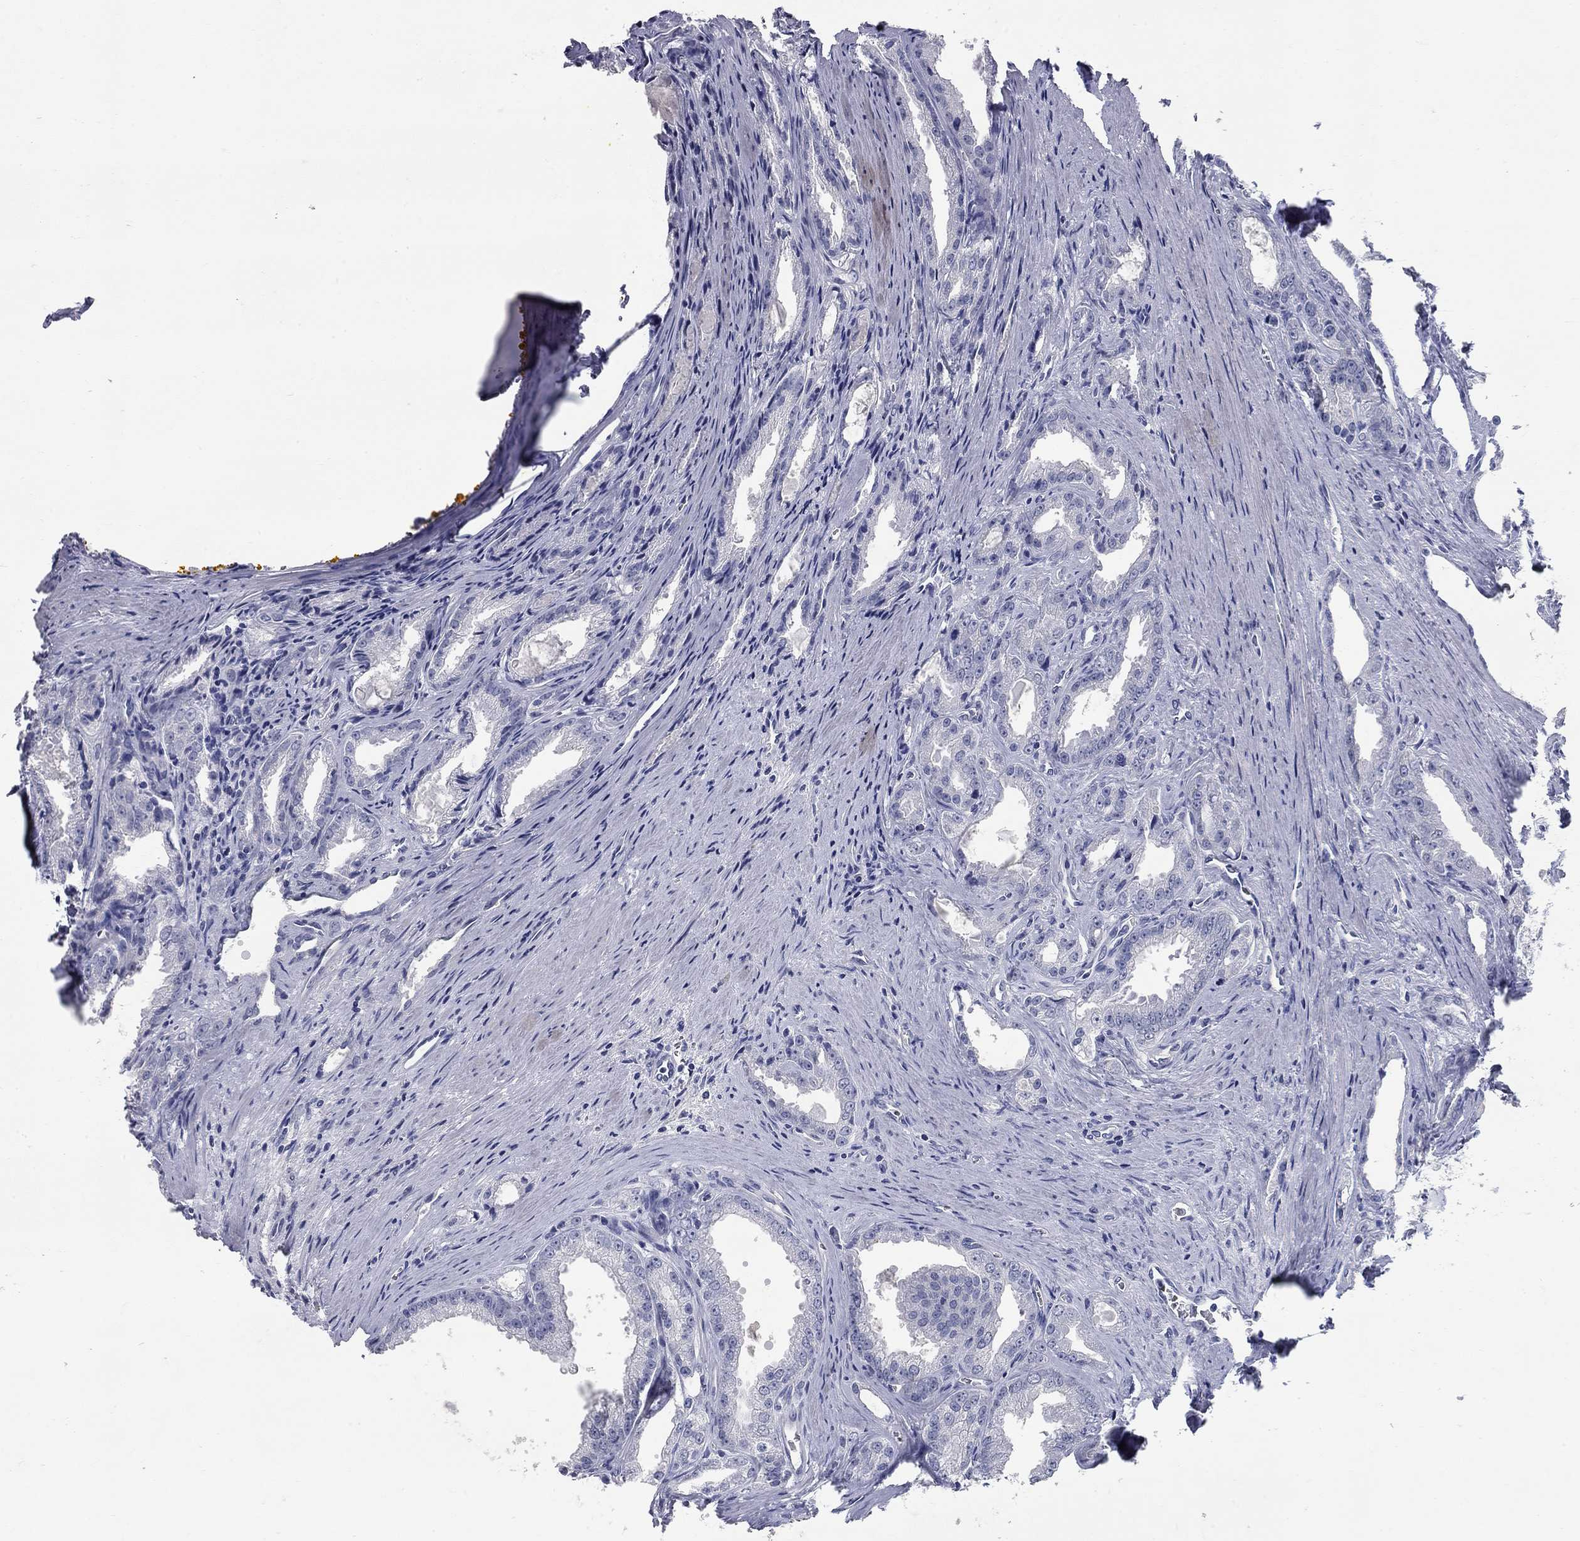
{"staining": {"intensity": "negative", "quantity": "none", "location": "none"}, "tissue": "prostate cancer", "cell_type": "Tumor cells", "image_type": "cancer", "snomed": [{"axis": "morphology", "description": "Adenocarcinoma, NOS"}, {"axis": "morphology", "description": "Adenocarcinoma, High grade"}, {"axis": "topography", "description": "Prostate"}], "caption": "Tumor cells show no significant protein expression in prostate cancer (high-grade adenocarcinoma). (Immunohistochemistry (ihc), brightfield microscopy, high magnification).", "gene": "SYT12", "patient": {"sex": "male", "age": 70}}